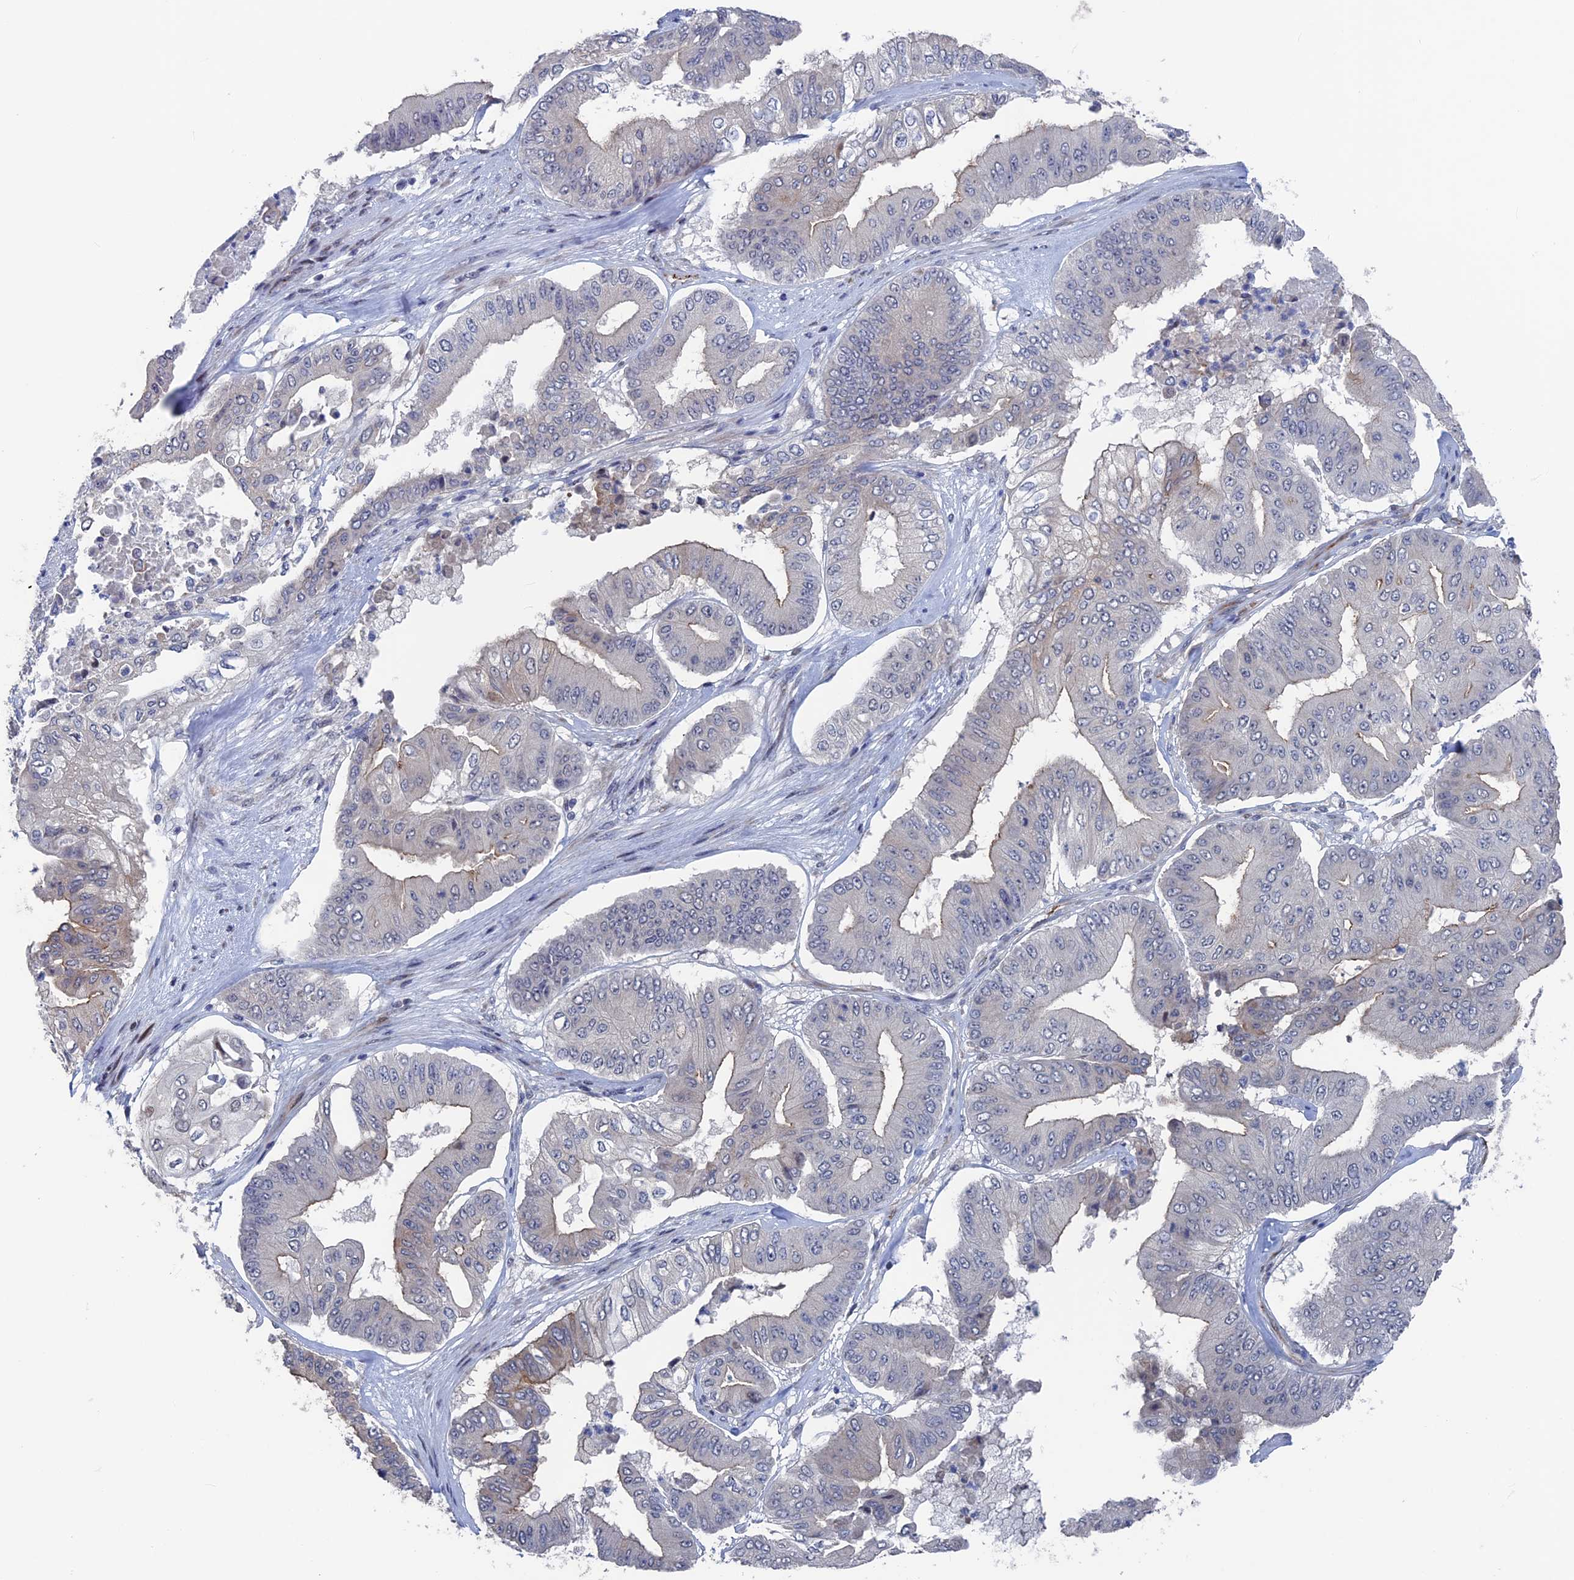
{"staining": {"intensity": "moderate", "quantity": "<25%", "location": "cytoplasmic/membranous"}, "tissue": "pancreatic cancer", "cell_type": "Tumor cells", "image_type": "cancer", "snomed": [{"axis": "morphology", "description": "Adenocarcinoma, NOS"}, {"axis": "topography", "description": "Pancreas"}], "caption": "This photomicrograph exhibits IHC staining of adenocarcinoma (pancreatic), with low moderate cytoplasmic/membranous positivity in about <25% of tumor cells.", "gene": "SH3D21", "patient": {"sex": "female", "age": 77}}